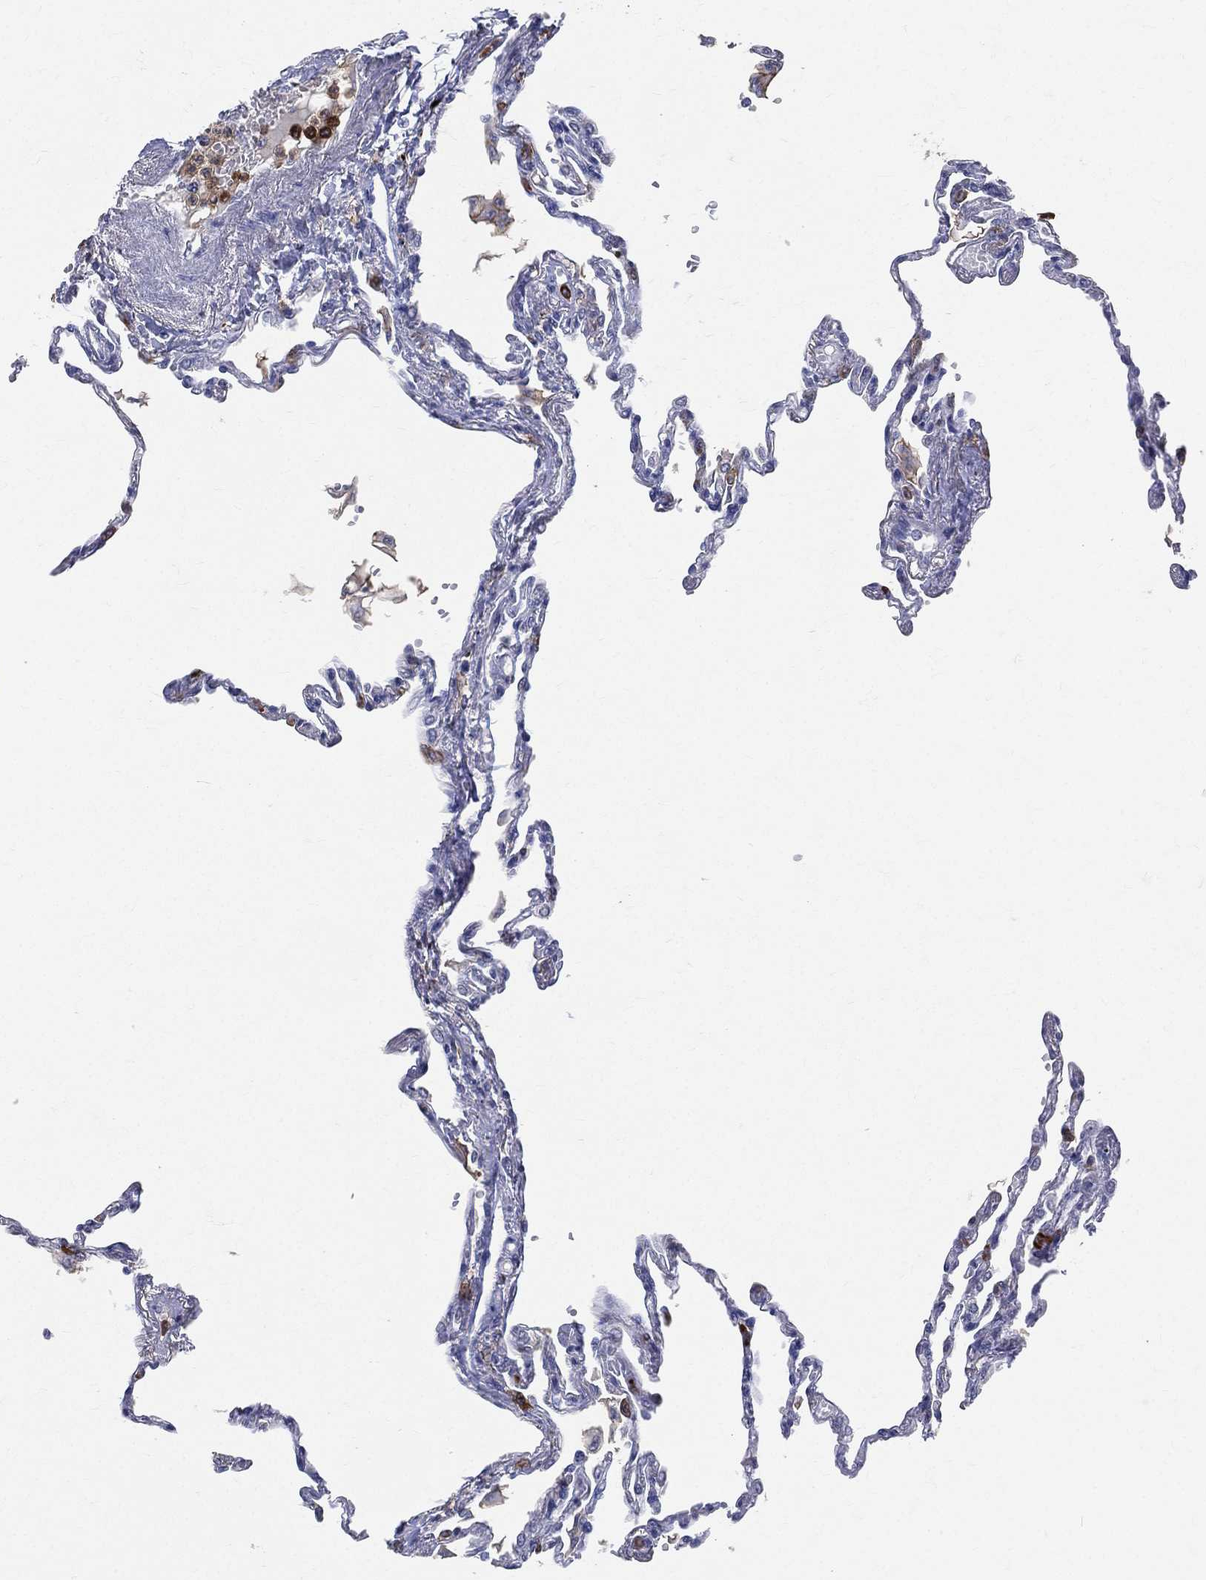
{"staining": {"intensity": "negative", "quantity": "none", "location": "none"}, "tissue": "lung", "cell_type": "Alveolar cells", "image_type": "normal", "snomed": [{"axis": "morphology", "description": "Normal tissue, NOS"}, {"axis": "topography", "description": "Lung"}], "caption": "Immunohistochemistry micrograph of normal human lung stained for a protein (brown), which exhibits no positivity in alveolar cells.", "gene": "CD33", "patient": {"sex": "male", "age": 78}}